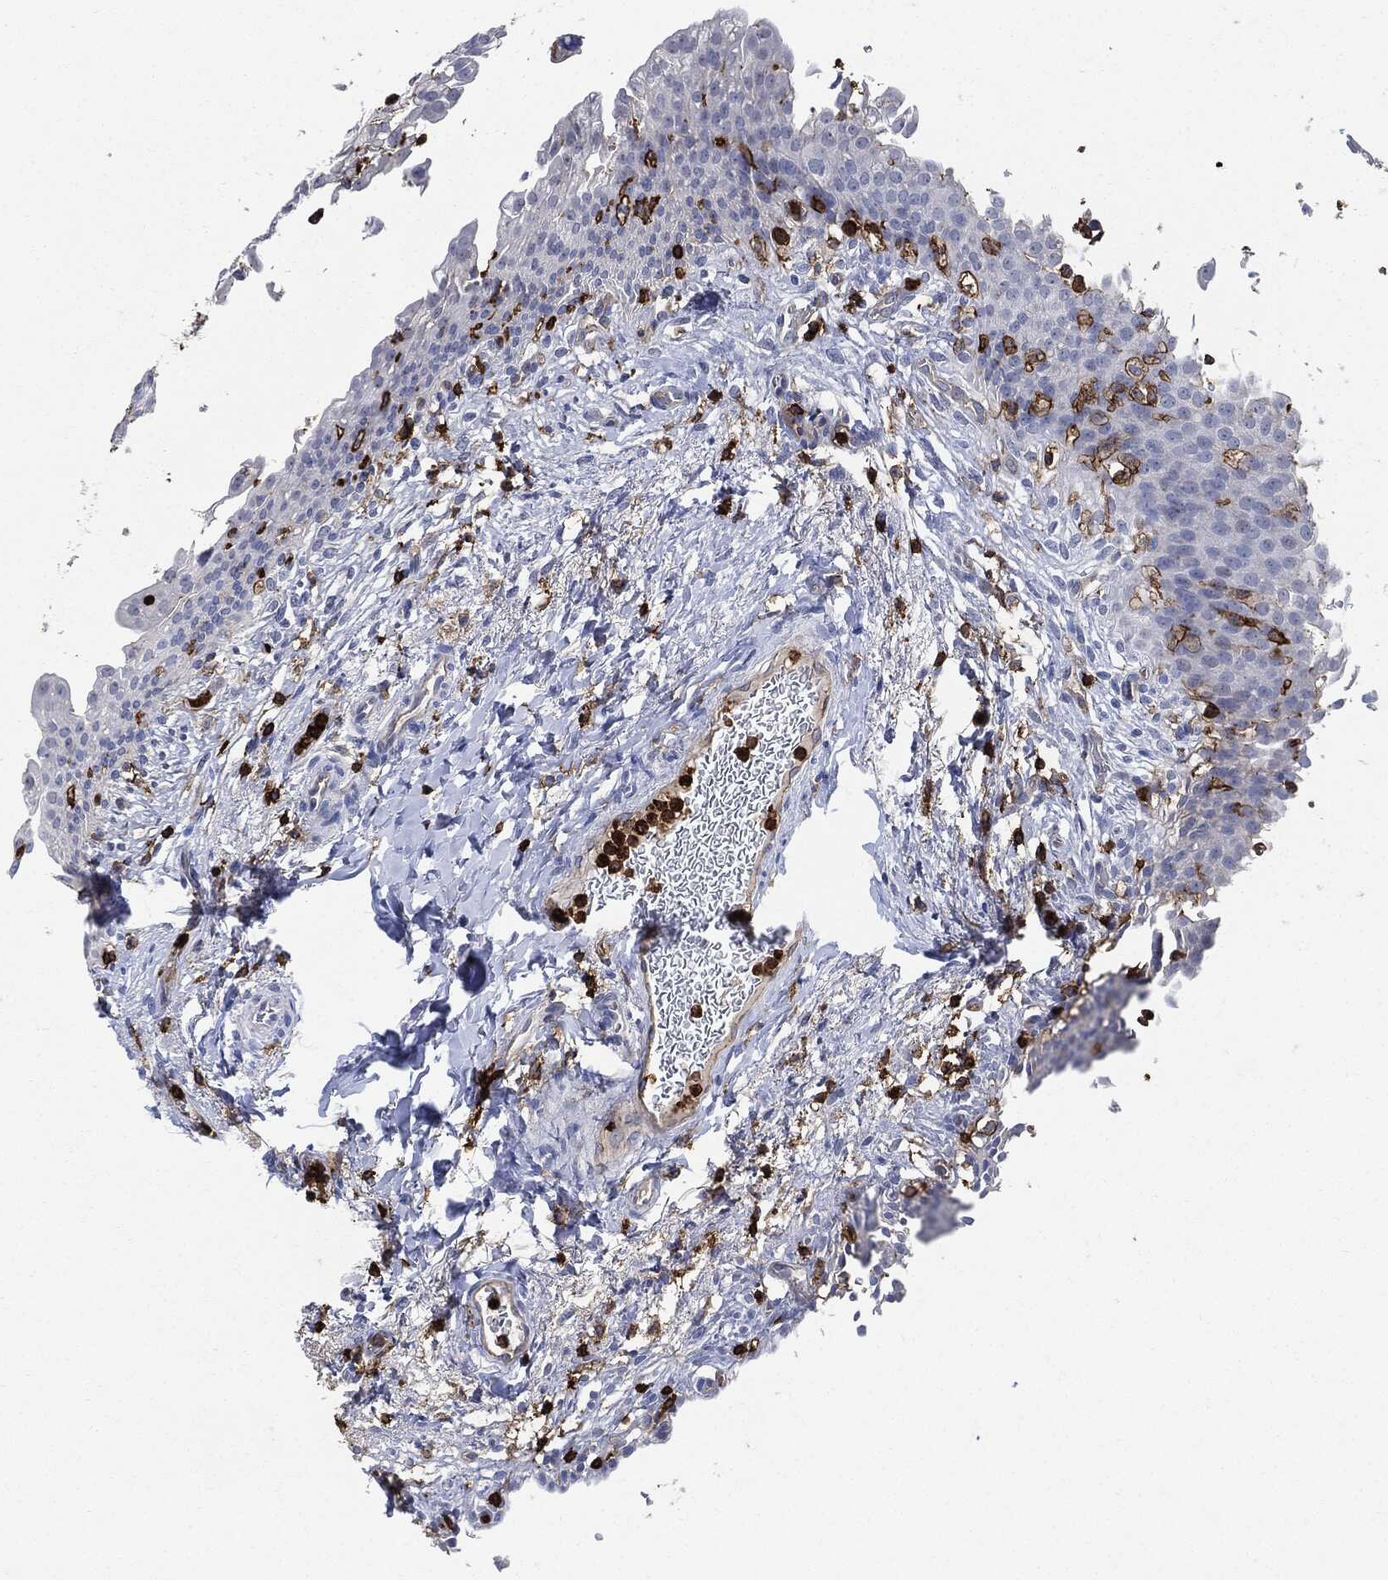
{"staining": {"intensity": "negative", "quantity": "none", "location": "none"}, "tissue": "urinary bladder", "cell_type": "Urothelial cells", "image_type": "normal", "snomed": [{"axis": "morphology", "description": "Normal tissue, NOS"}, {"axis": "topography", "description": "Urinary bladder"}], "caption": "Immunohistochemistry image of unremarkable human urinary bladder stained for a protein (brown), which exhibits no positivity in urothelial cells.", "gene": "PTPRC", "patient": {"sex": "female", "age": 60}}